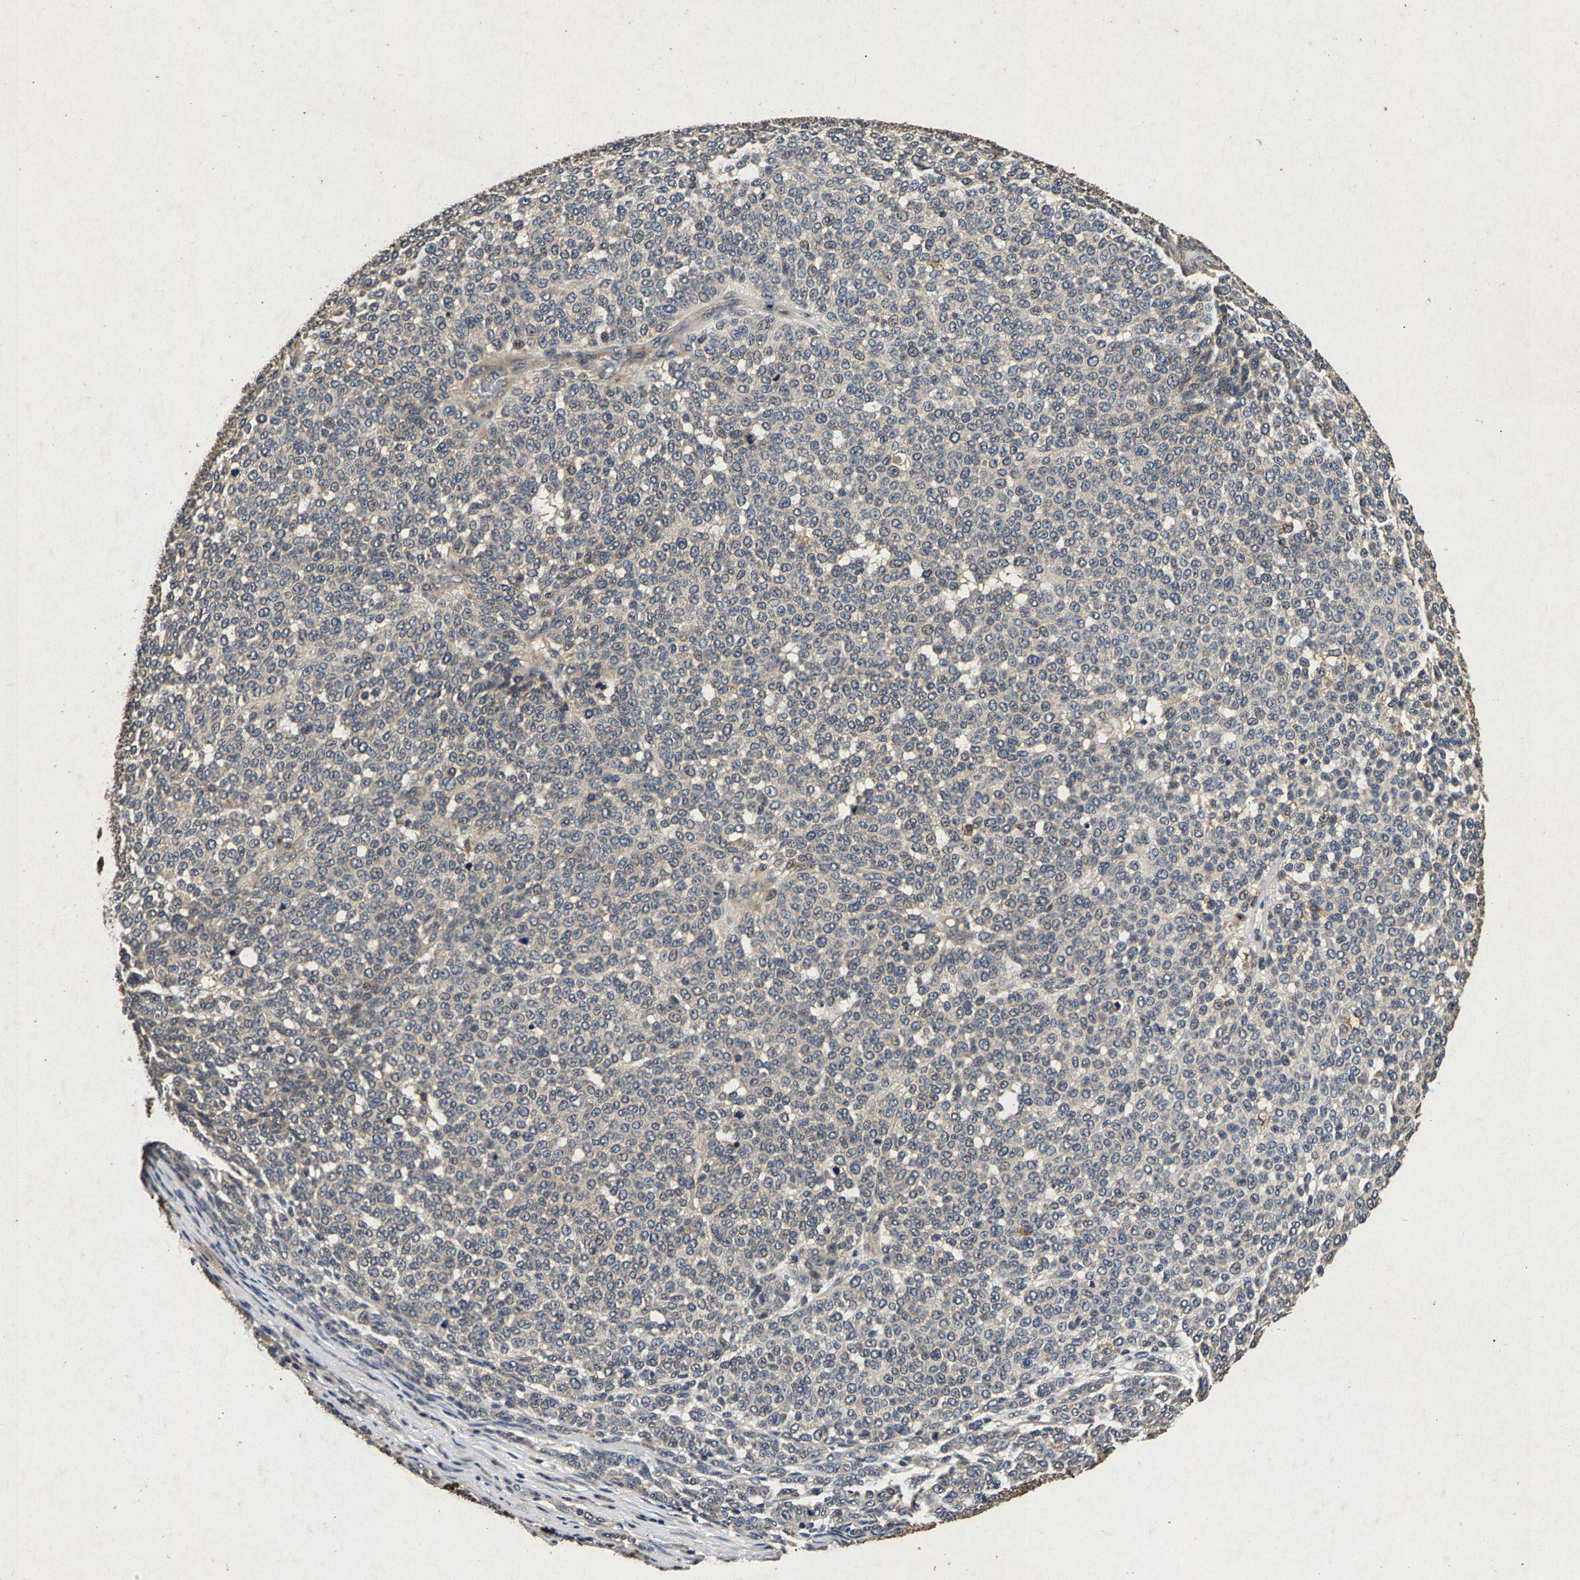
{"staining": {"intensity": "negative", "quantity": "none", "location": "none"}, "tissue": "melanoma", "cell_type": "Tumor cells", "image_type": "cancer", "snomed": [{"axis": "morphology", "description": "Malignant melanoma, NOS"}, {"axis": "topography", "description": "Skin"}], "caption": "Melanoma was stained to show a protein in brown. There is no significant positivity in tumor cells.", "gene": "PPP1CC", "patient": {"sex": "male", "age": 59}}